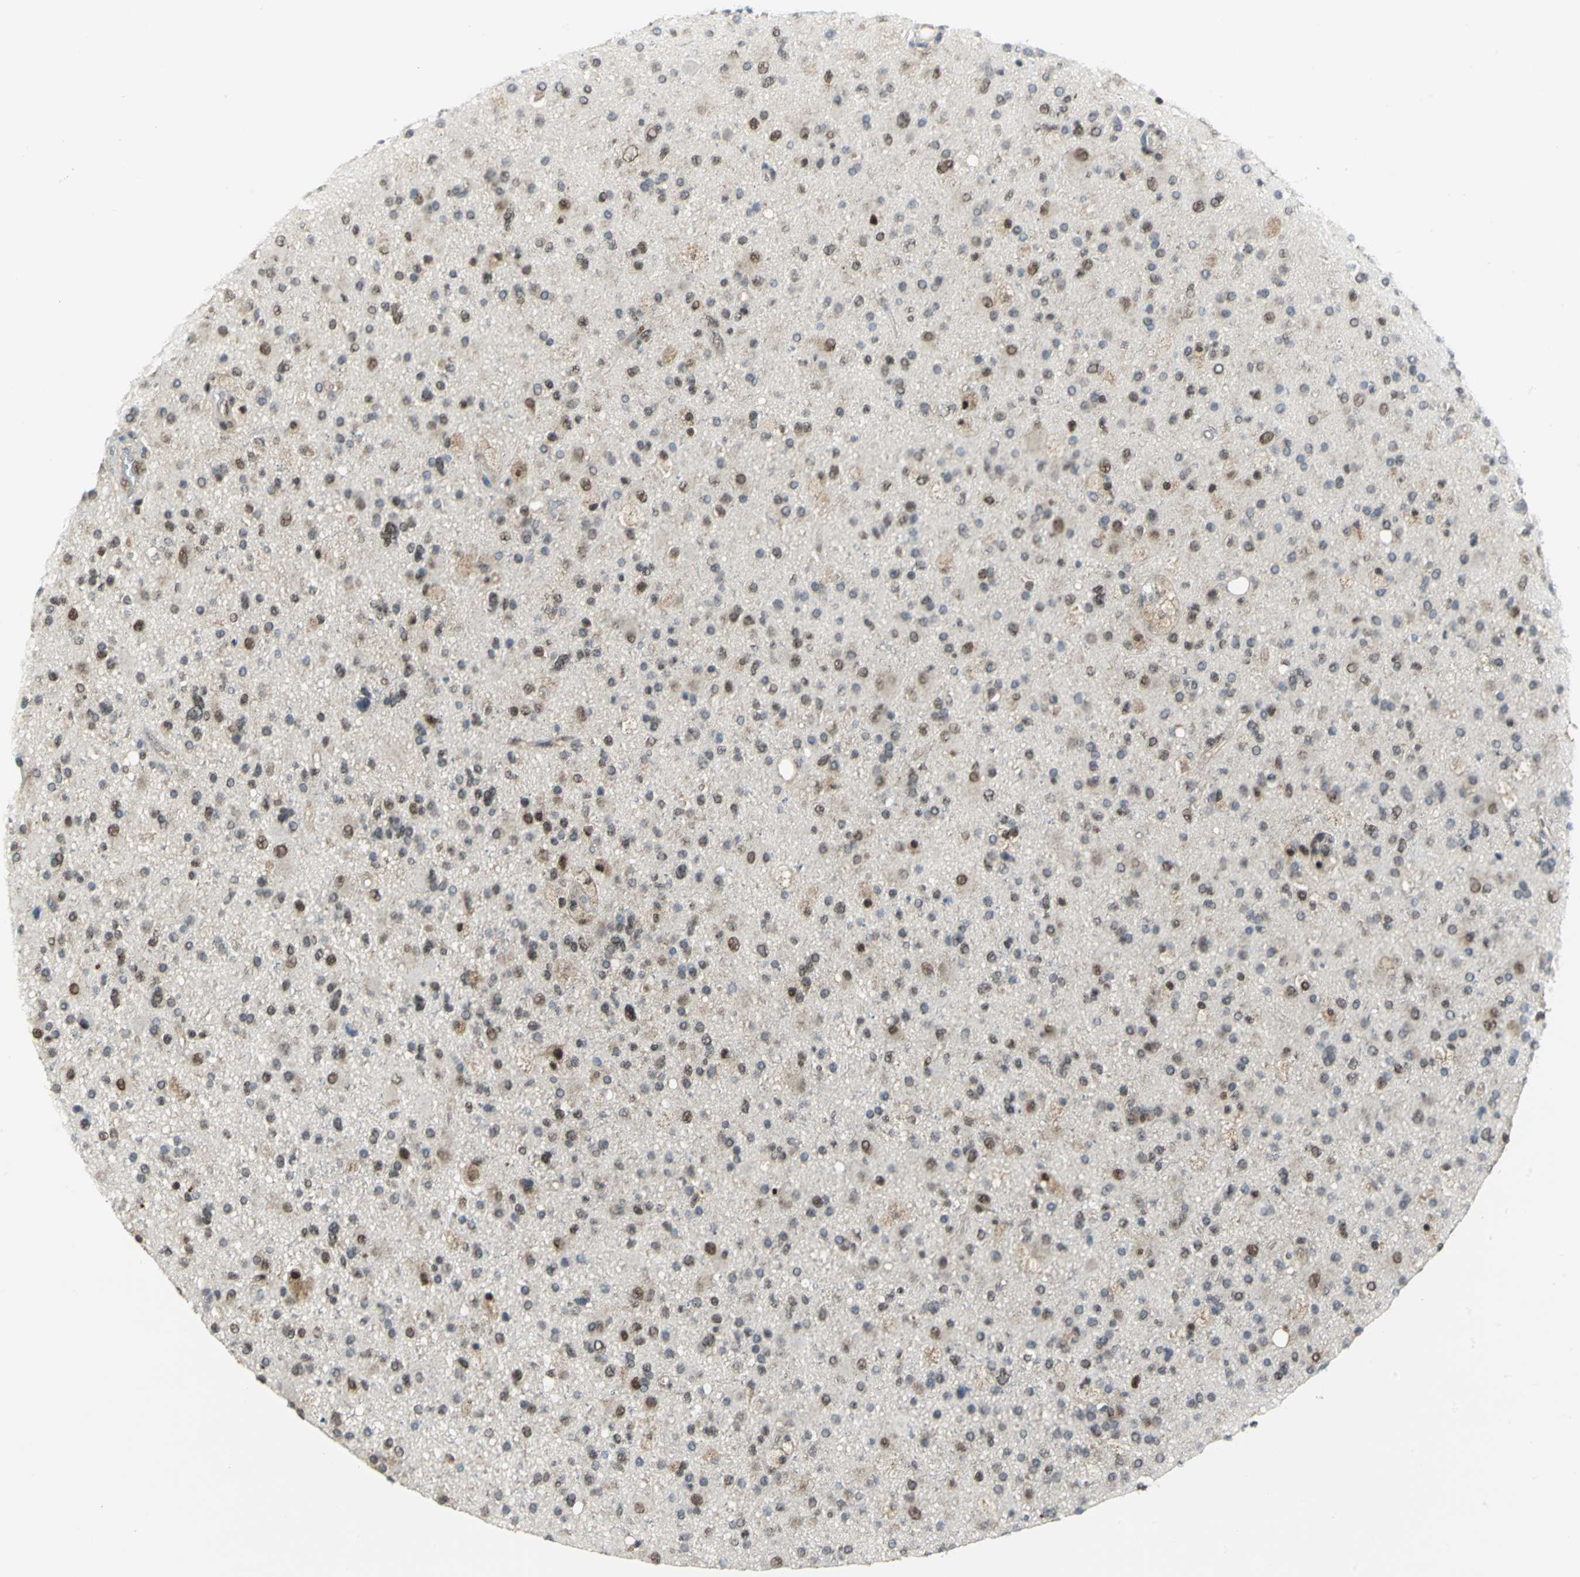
{"staining": {"intensity": "weak", "quantity": "<25%", "location": "nuclear"}, "tissue": "glioma", "cell_type": "Tumor cells", "image_type": "cancer", "snomed": [{"axis": "morphology", "description": "Glioma, malignant, High grade"}, {"axis": "topography", "description": "Brain"}], "caption": "This is a image of immunohistochemistry staining of malignant high-grade glioma, which shows no positivity in tumor cells.", "gene": "PSMA4", "patient": {"sex": "male", "age": 33}}